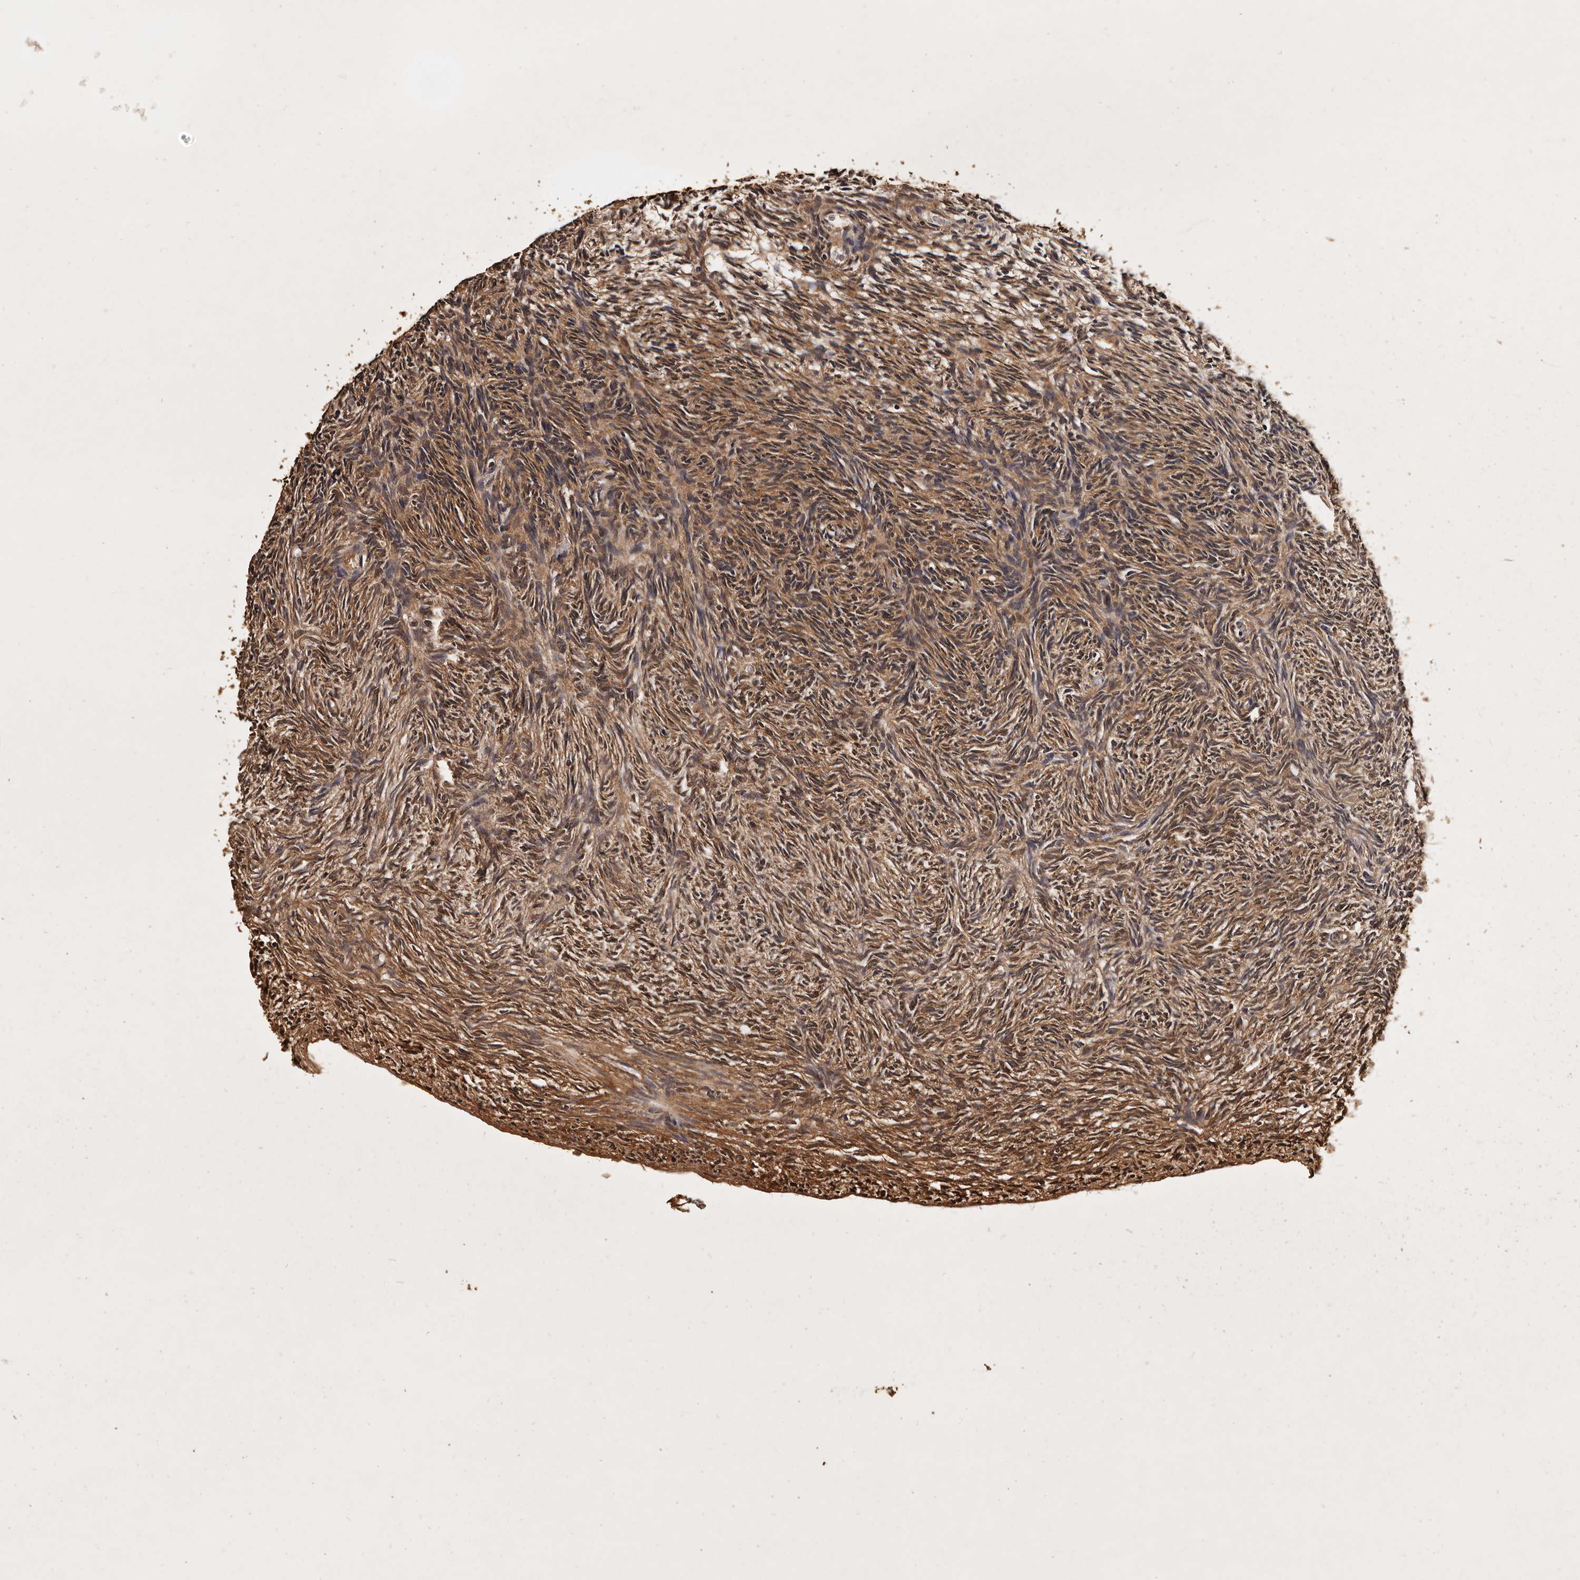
{"staining": {"intensity": "moderate", "quantity": ">75%", "location": "cytoplasmic/membranous"}, "tissue": "ovary", "cell_type": "Ovarian stroma cells", "image_type": "normal", "snomed": [{"axis": "morphology", "description": "Normal tissue, NOS"}, {"axis": "topography", "description": "Ovary"}], "caption": "The immunohistochemical stain shows moderate cytoplasmic/membranous expression in ovarian stroma cells of benign ovary. Using DAB (brown) and hematoxylin (blue) stains, captured at high magnification using brightfield microscopy.", "gene": "PARS2", "patient": {"sex": "female", "age": 34}}